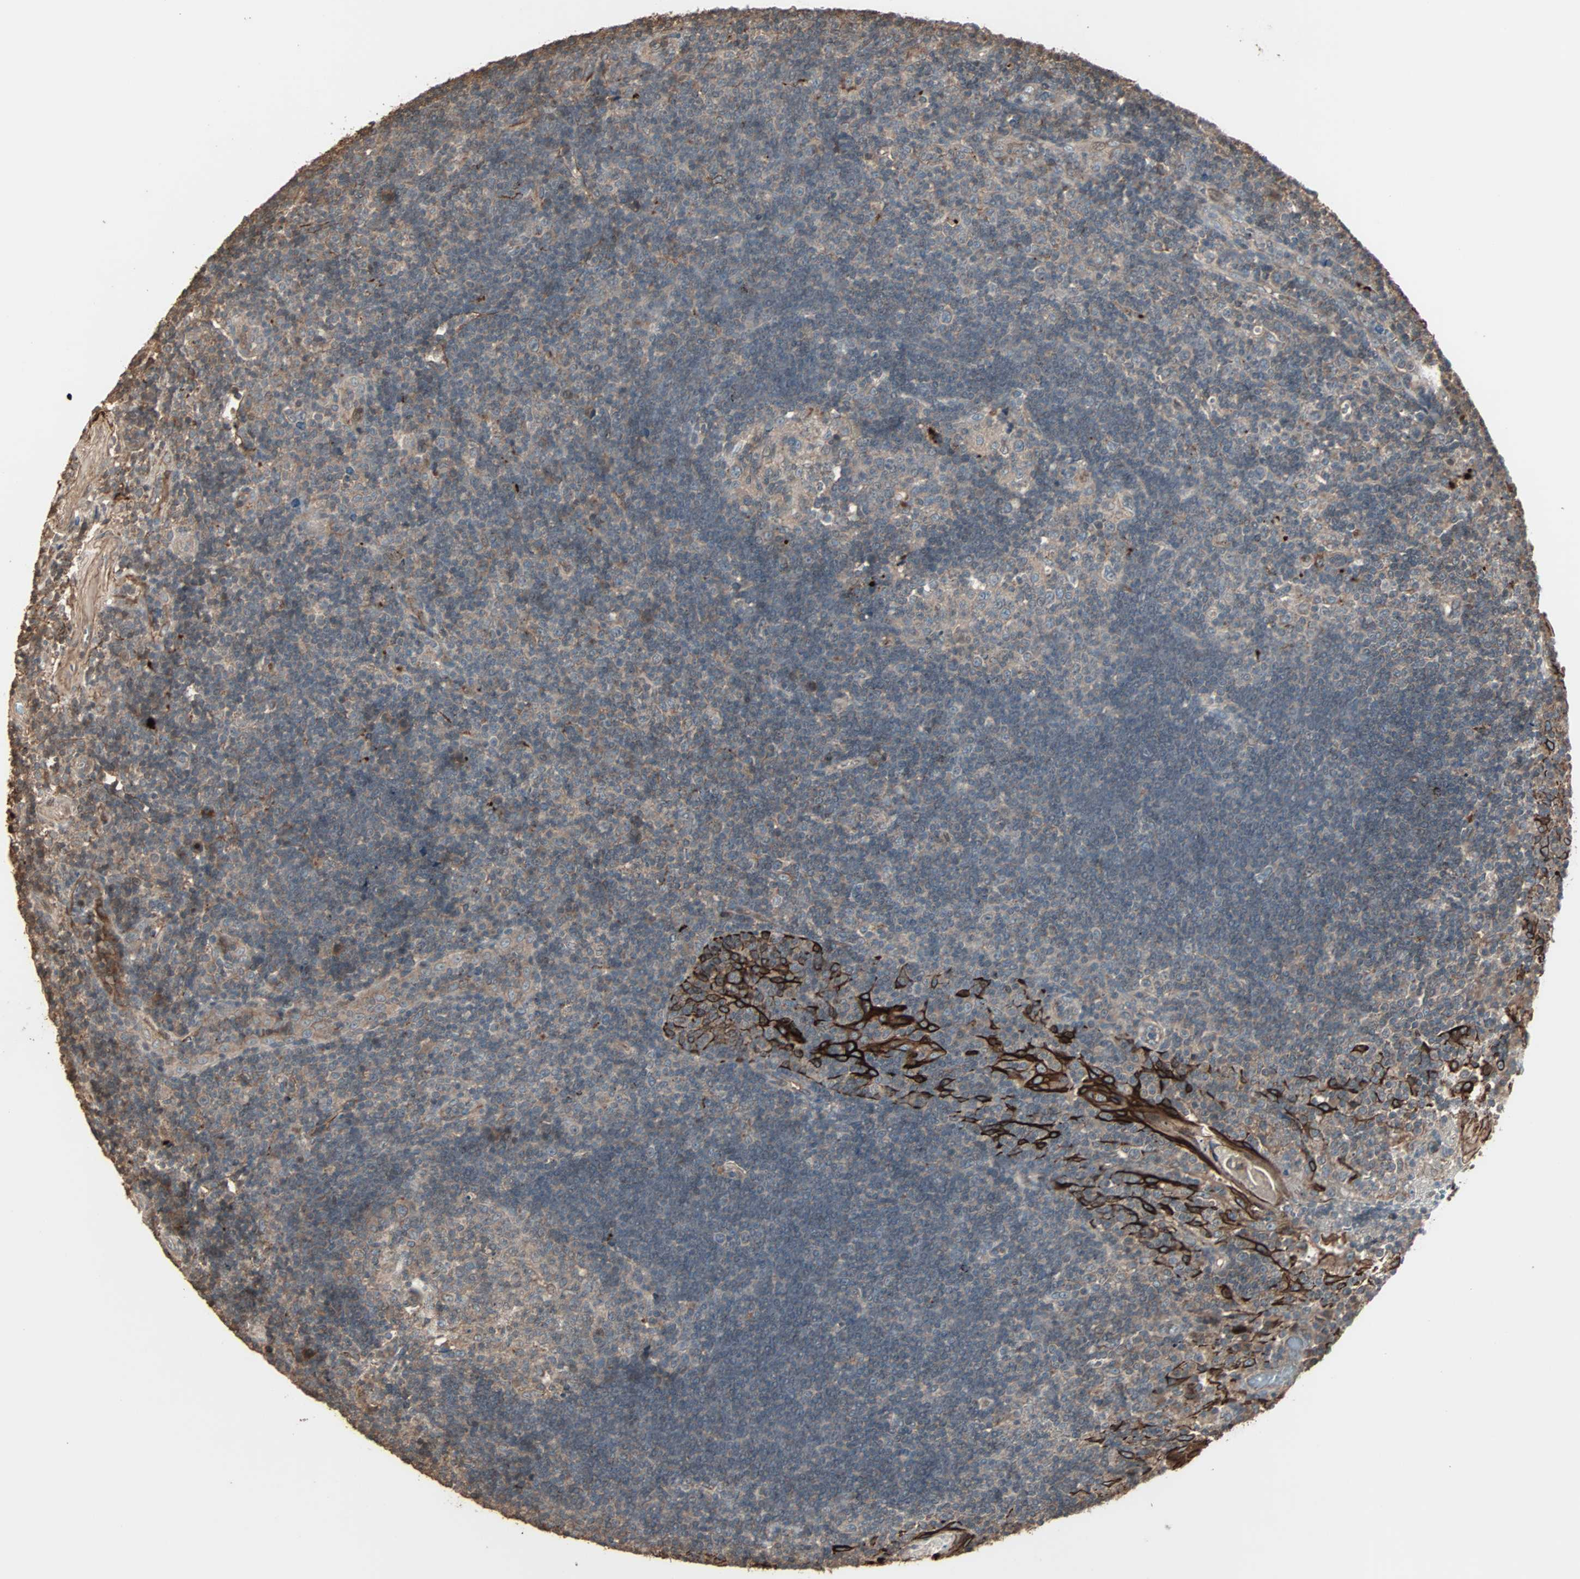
{"staining": {"intensity": "weak", "quantity": ">75%", "location": "cytoplasmic/membranous"}, "tissue": "tonsil", "cell_type": "Germinal center cells", "image_type": "normal", "snomed": [{"axis": "morphology", "description": "Normal tissue, NOS"}, {"axis": "topography", "description": "Tonsil"}], "caption": "Tonsil was stained to show a protein in brown. There is low levels of weak cytoplasmic/membranous staining in approximately >75% of germinal center cells.", "gene": "CALCRL", "patient": {"sex": "female", "age": 40}}